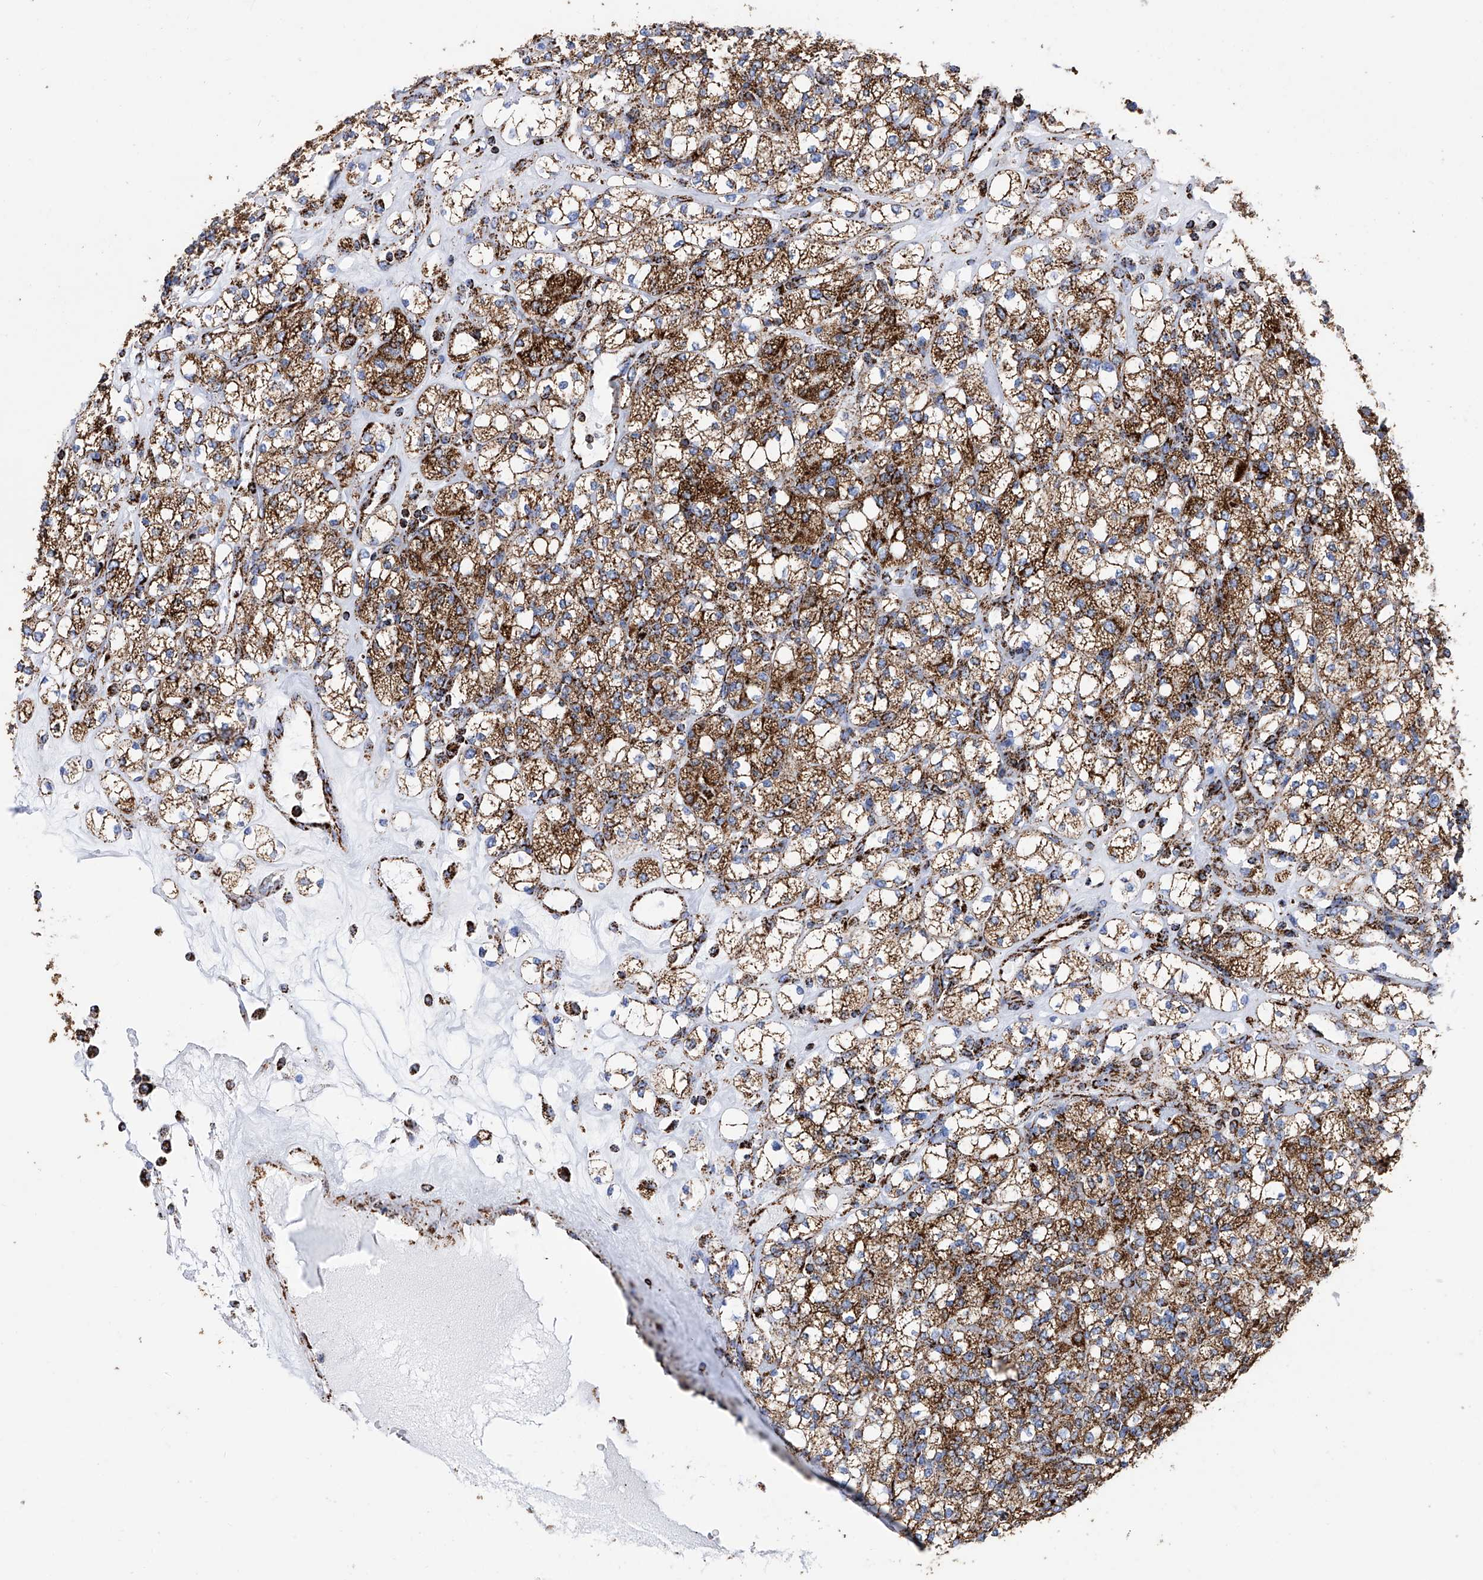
{"staining": {"intensity": "strong", "quantity": ">75%", "location": "cytoplasmic/membranous"}, "tissue": "renal cancer", "cell_type": "Tumor cells", "image_type": "cancer", "snomed": [{"axis": "morphology", "description": "Adenocarcinoma, NOS"}, {"axis": "topography", "description": "Kidney"}], "caption": "IHC photomicrograph of adenocarcinoma (renal) stained for a protein (brown), which demonstrates high levels of strong cytoplasmic/membranous positivity in about >75% of tumor cells.", "gene": "ATP5PF", "patient": {"sex": "male", "age": 77}}